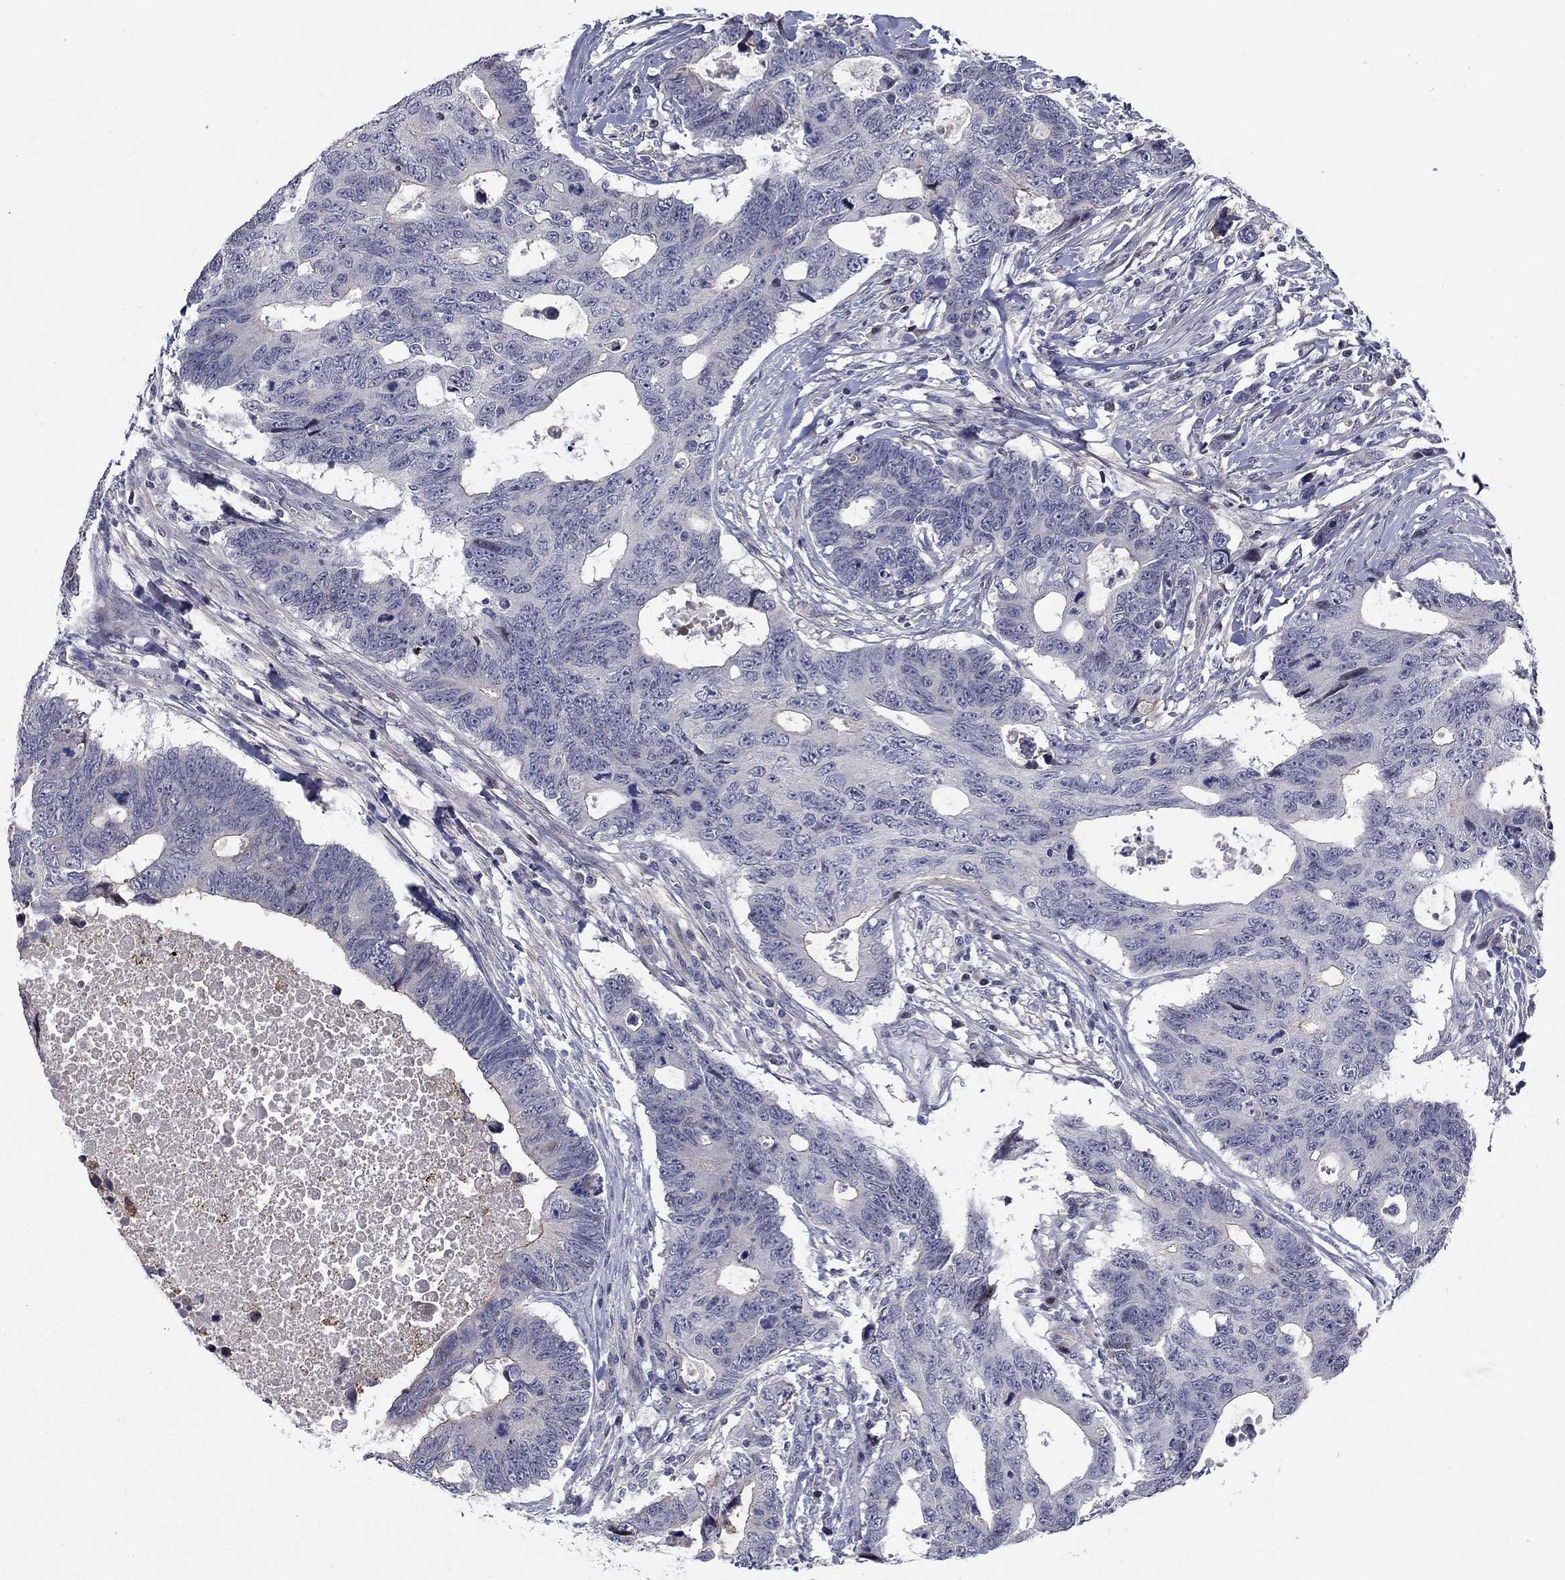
{"staining": {"intensity": "negative", "quantity": "none", "location": "none"}, "tissue": "colorectal cancer", "cell_type": "Tumor cells", "image_type": "cancer", "snomed": [{"axis": "morphology", "description": "Adenocarcinoma, NOS"}, {"axis": "topography", "description": "Colon"}], "caption": "The photomicrograph reveals no staining of tumor cells in colorectal cancer (adenocarcinoma).", "gene": "SLC1A1", "patient": {"sex": "female", "age": 77}}